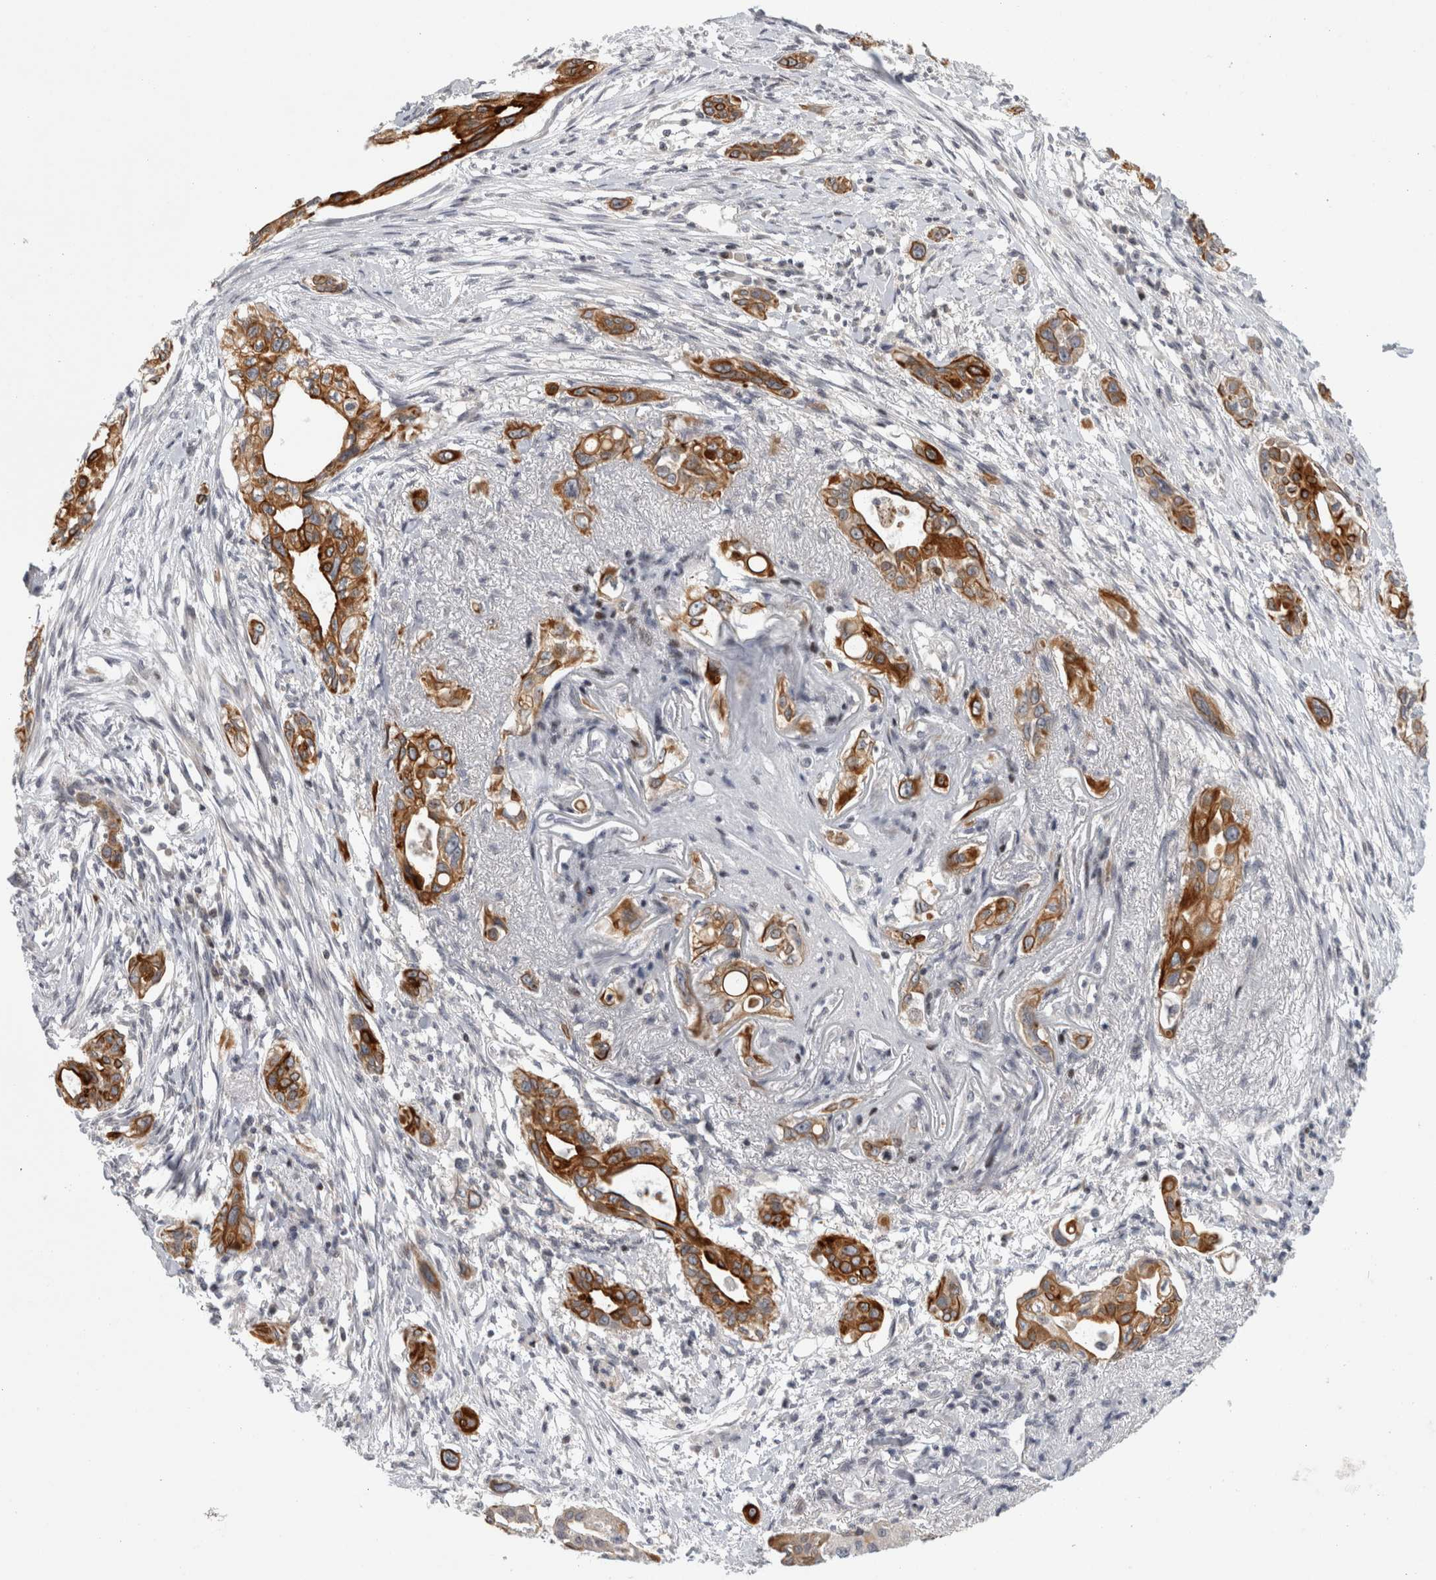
{"staining": {"intensity": "strong", "quantity": ">75%", "location": "cytoplasmic/membranous"}, "tissue": "pancreatic cancer", "cell_type": "Tumor cells", "image_type": "cancer", "snomed": [{"axis": "morphology", "description": "Adenocarcinoma, NOS"}, {"axis": "topography", "description": "Pancreas"}], "caption": "Human pancreatic adenocarcinoma stained with a protein marker shows strong staining in tumor cells.", "gene": "UTP25", "patient": {"sex": "female", "age": 60}}